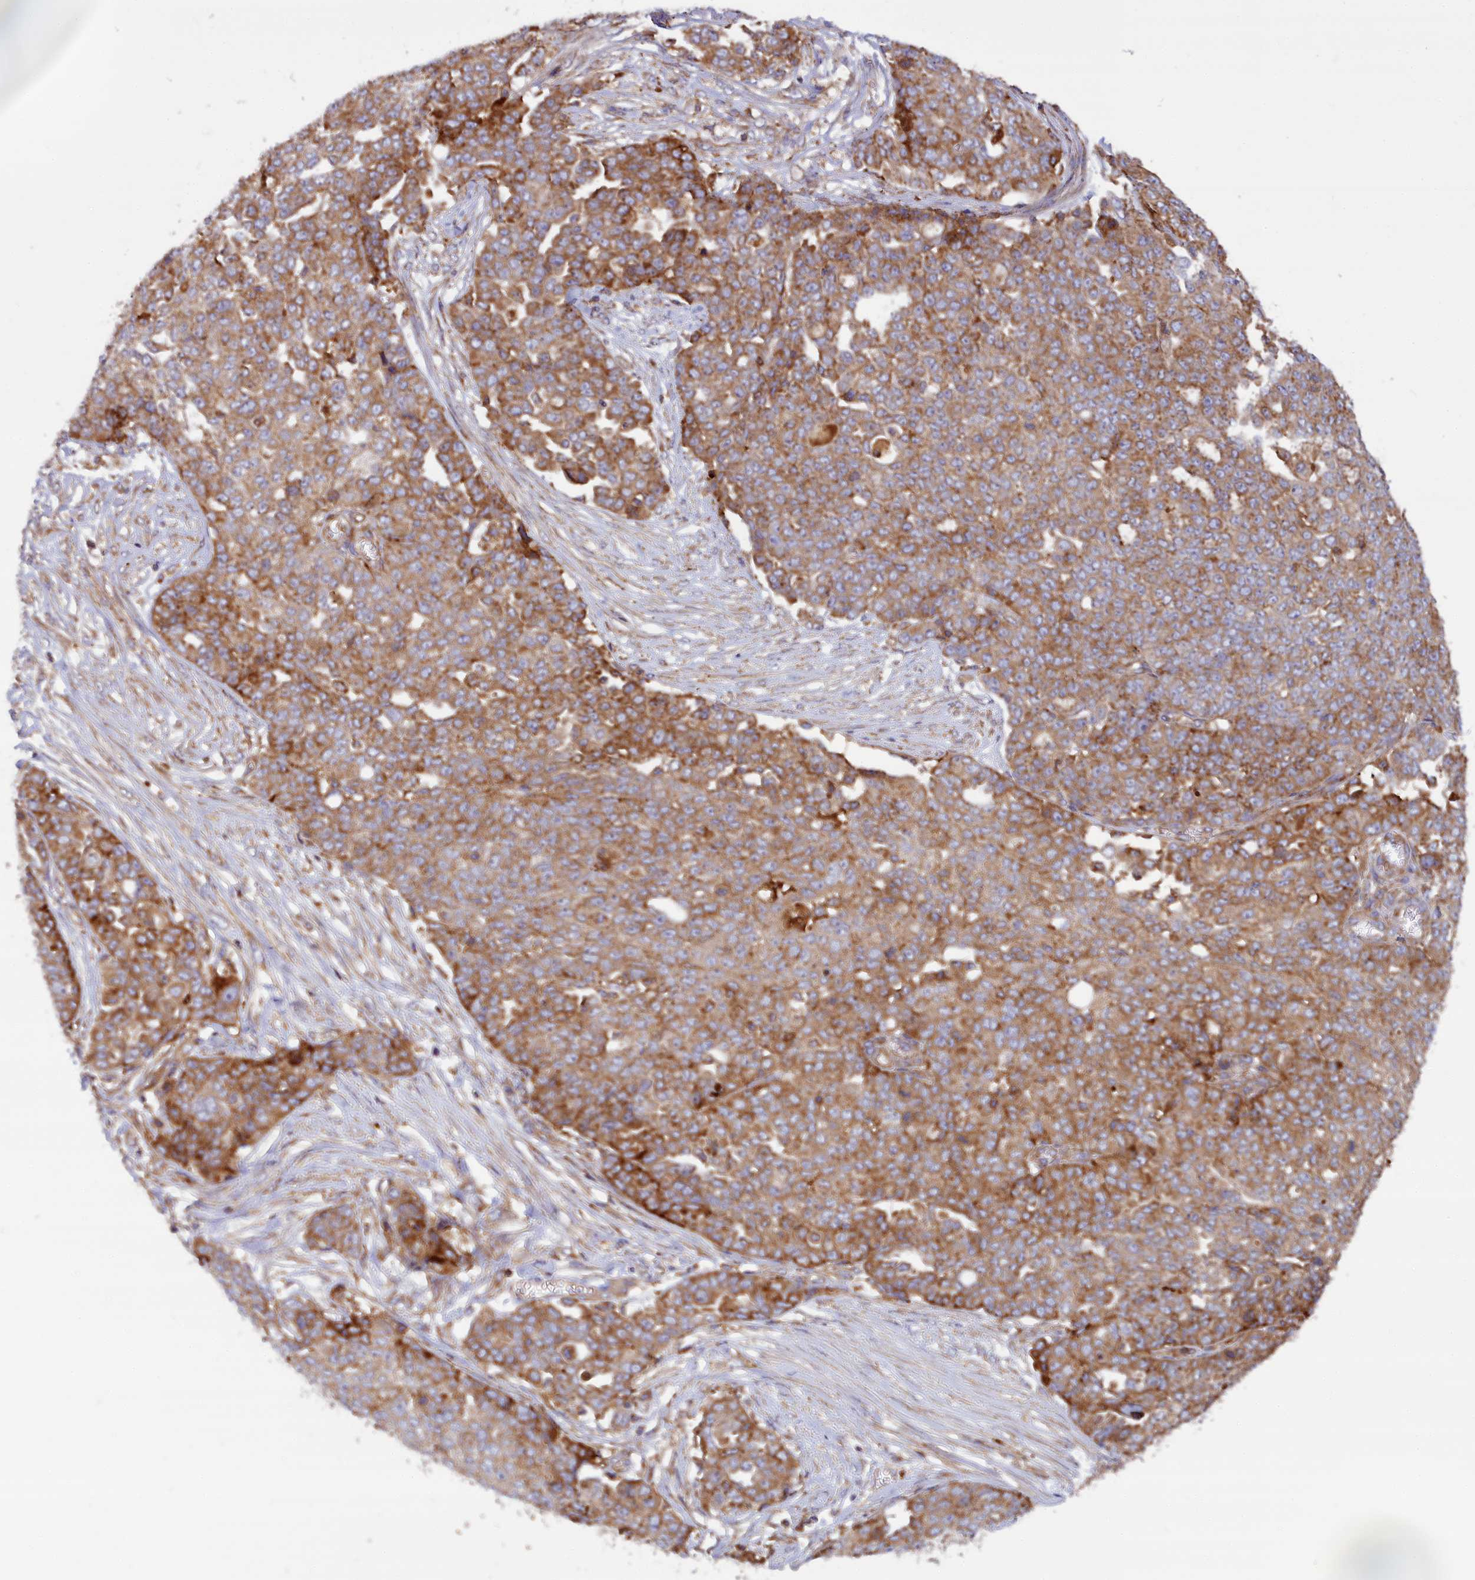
{"staining": {"intensity": "moderate", "quantity": ">75%", "location": "cytoplasmic/membranous"}, "tissue": "ovarian cancer", "cell_type": "Tumor cells", "image_type": "cancer", "snomed": [{"axis": "morphology", "description": "Cystadenocarcinoma, serous, NOS"}, {"axis": "topography", "description": "Soft tissue"}, {"axis": "topography", "description": "Ovary"}], "caption": "About >75% of tumor cells in human ovarian cancer (serous cystadenocarcinoma) reveal moderate cytoplasmic/membranous protein expression as visualized by brown immunohistochemical staining.", "gene": "LNPEP", "patient": {"sex": "female", "age": 57}}